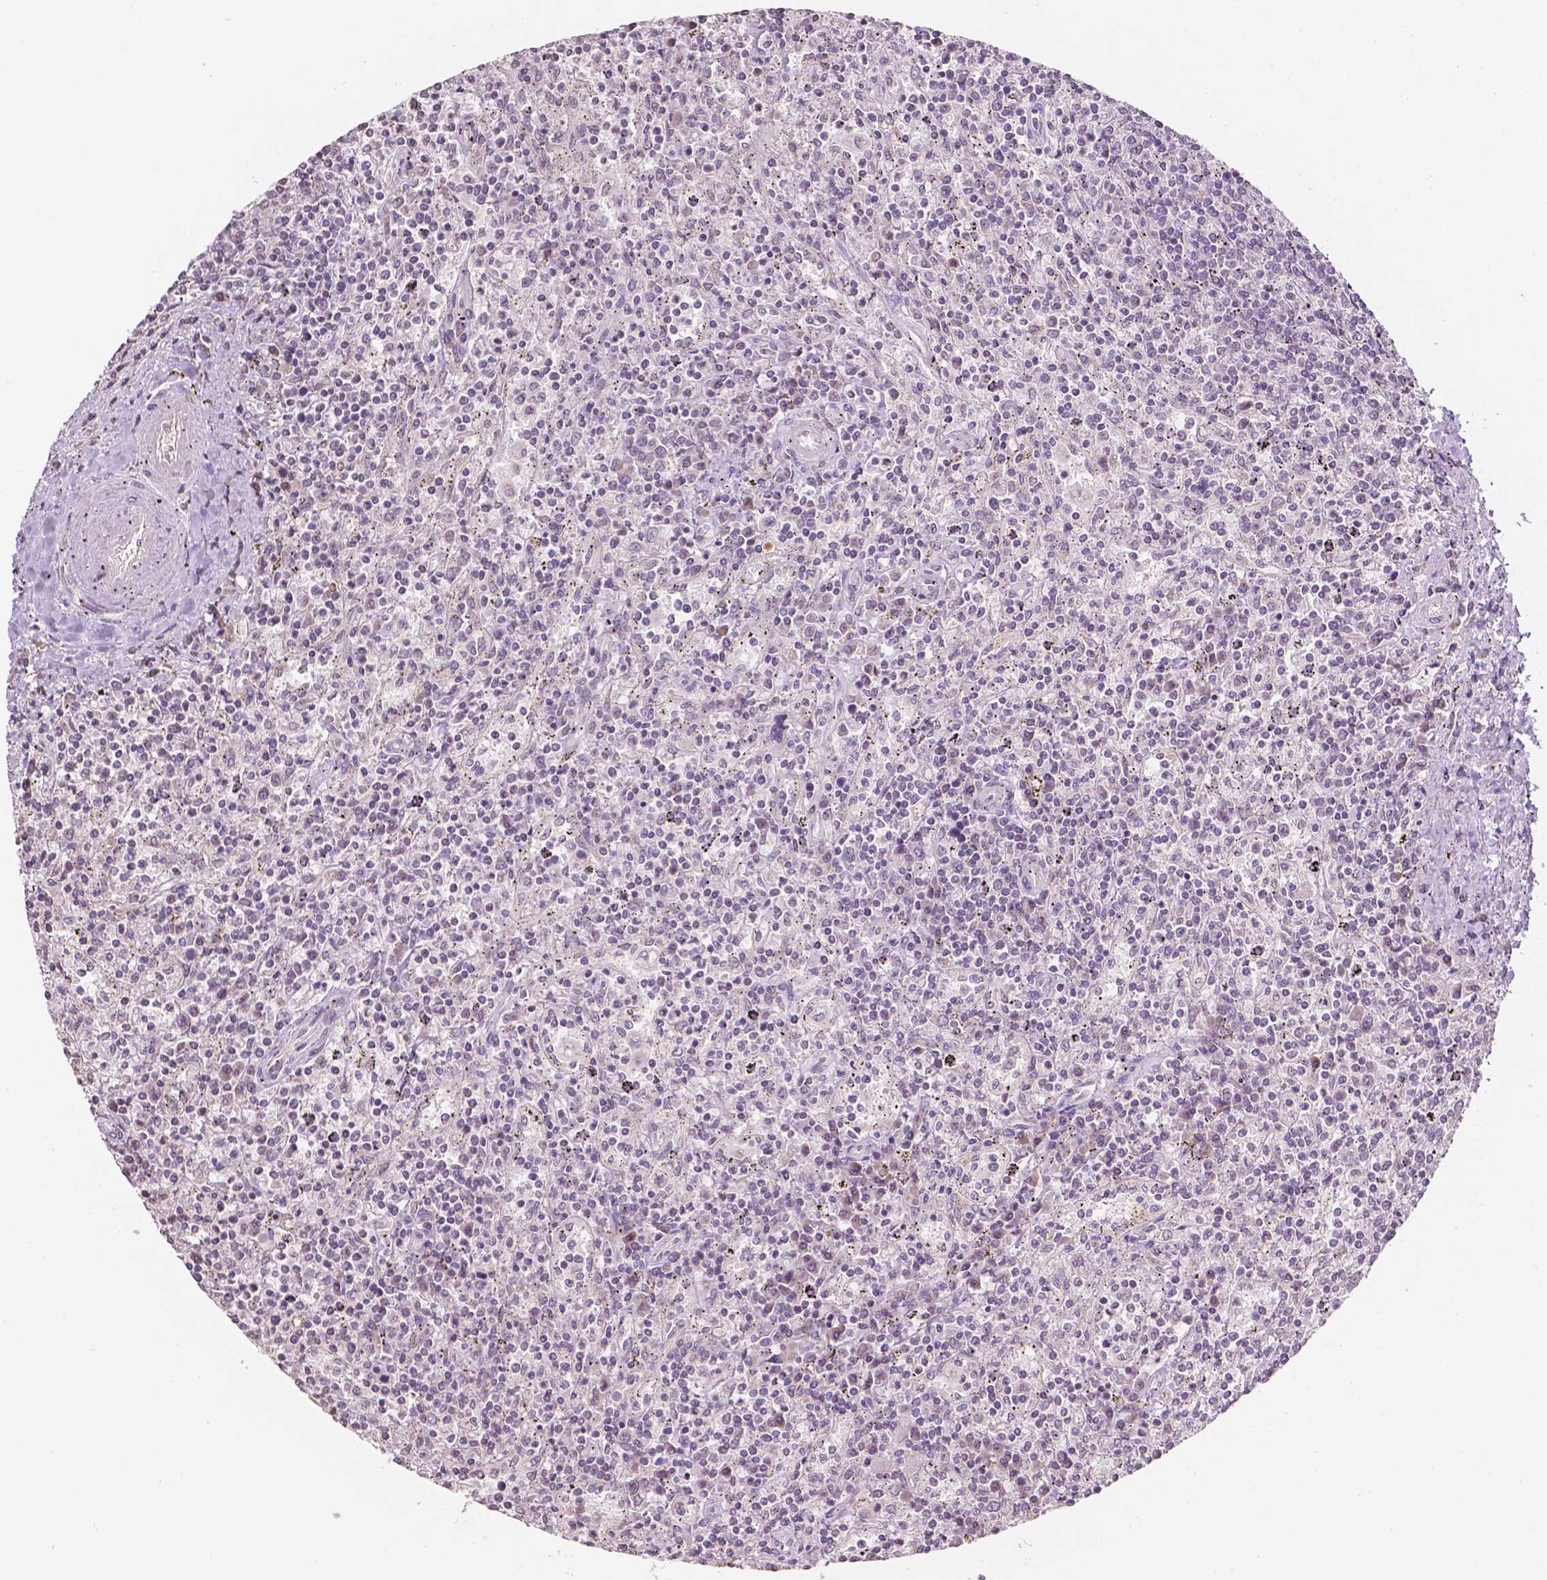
{"staining": {"intensity": "negative", "quantity": "none", "location": "none"}, "tissue": "lymphoma", "cell_type": "Tumor cells", "image_type": "cancer", "snomed": [{"axis": "morphology", "description": "Malignant lymphoma, non-Hodgkin's type, Low grade"}, {"axis": "topography", "description": "Spleen"}], "caption": "The IHC histopathology image has no significant expression in tumor cells of lymphoma tissue.", "gene": "NOS1AP", "patient": {"sex": "male", "age": 62}}